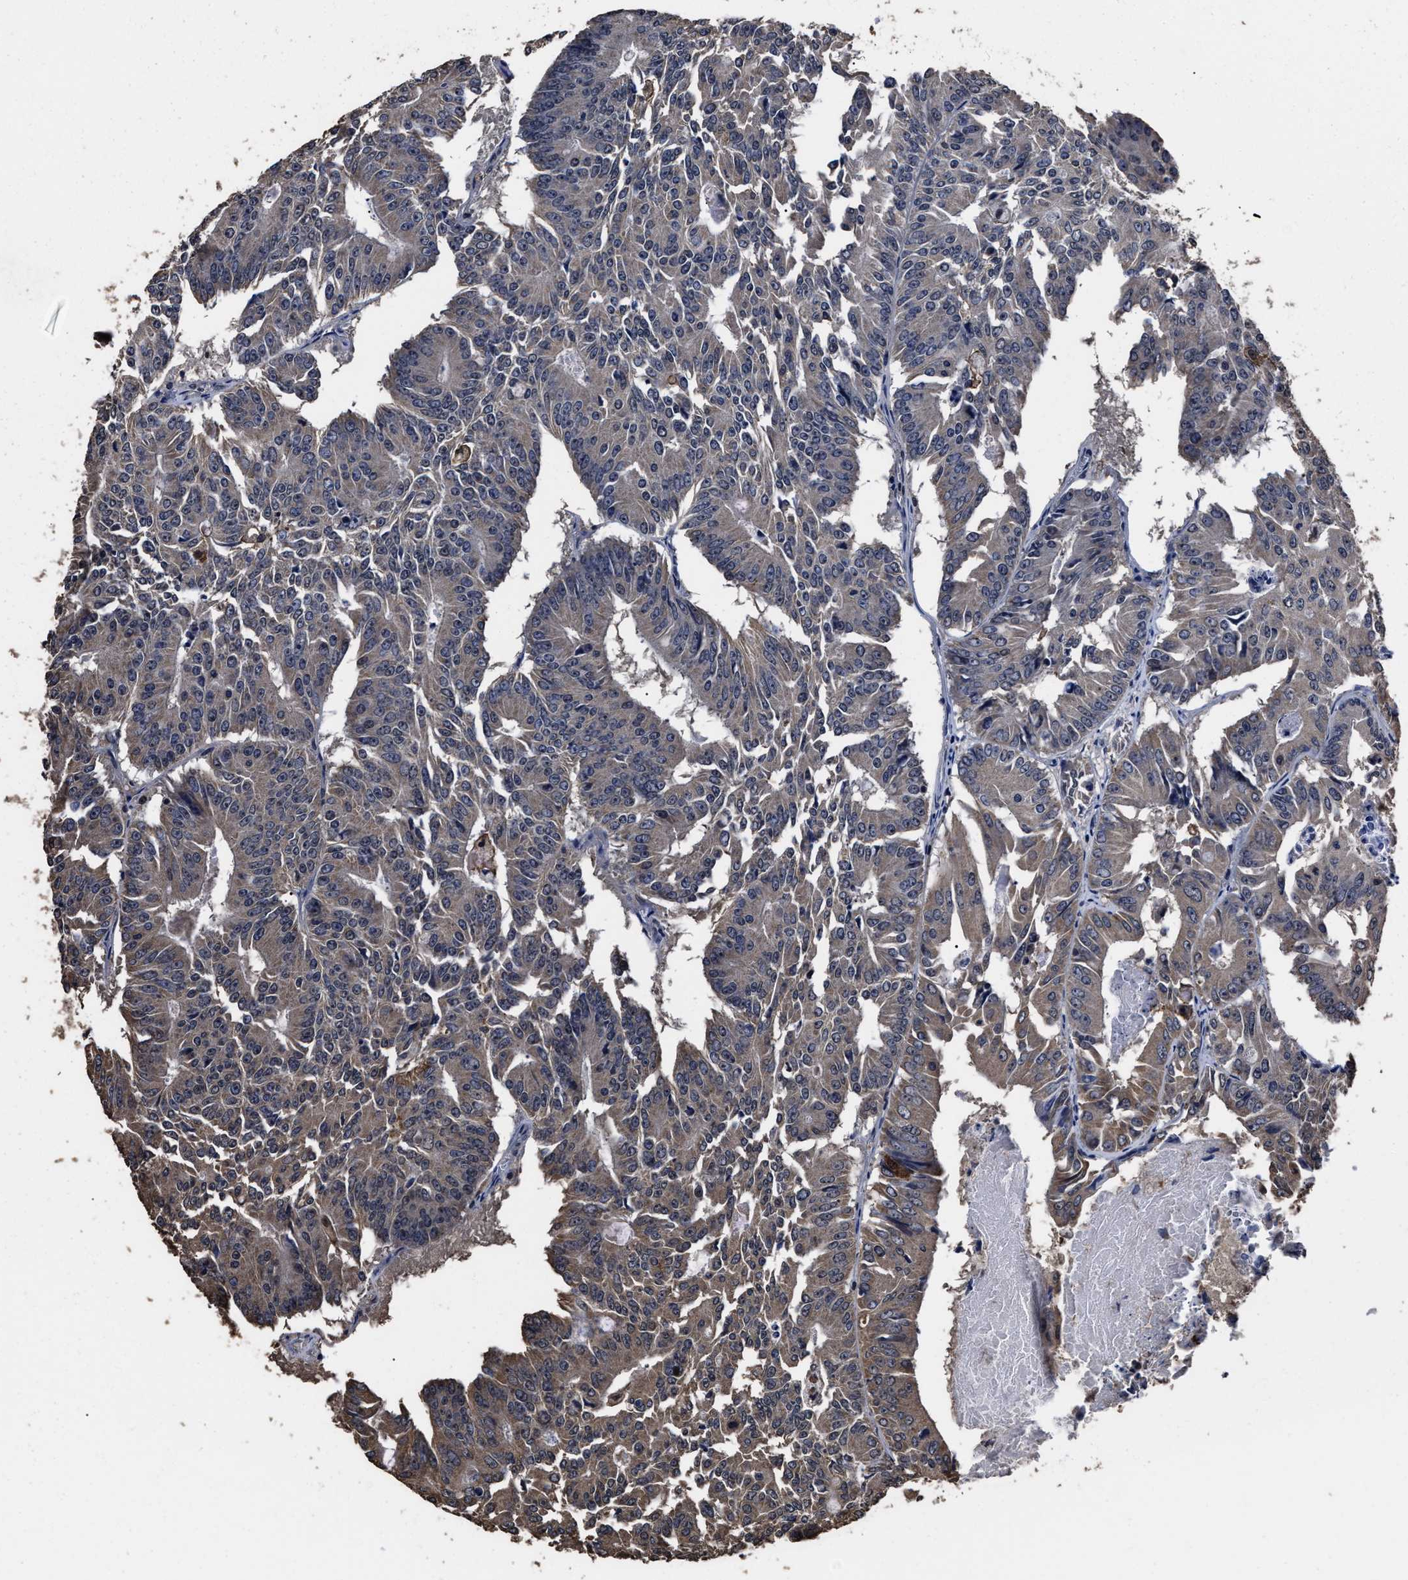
{"staining": {"intensity": "weak", "quantity": "25%-75%", "location": "cytoplasmic/membranous"}, "tissue": "colorectal cancer", "cell_type": "Tumor cells", "image_type": "cancer", "snomed": [{"axis": "morphology", "description": "Adenocarcinoma, NOS"}, {"axis": "topography", "description": "Colon"}], "caption": "Colorectal adenocarcinoma stained with a protein marker displays weak staining in tumor cells.", "gene": "RSBN1L", "patient": {"sex": "male", "age": 87}}